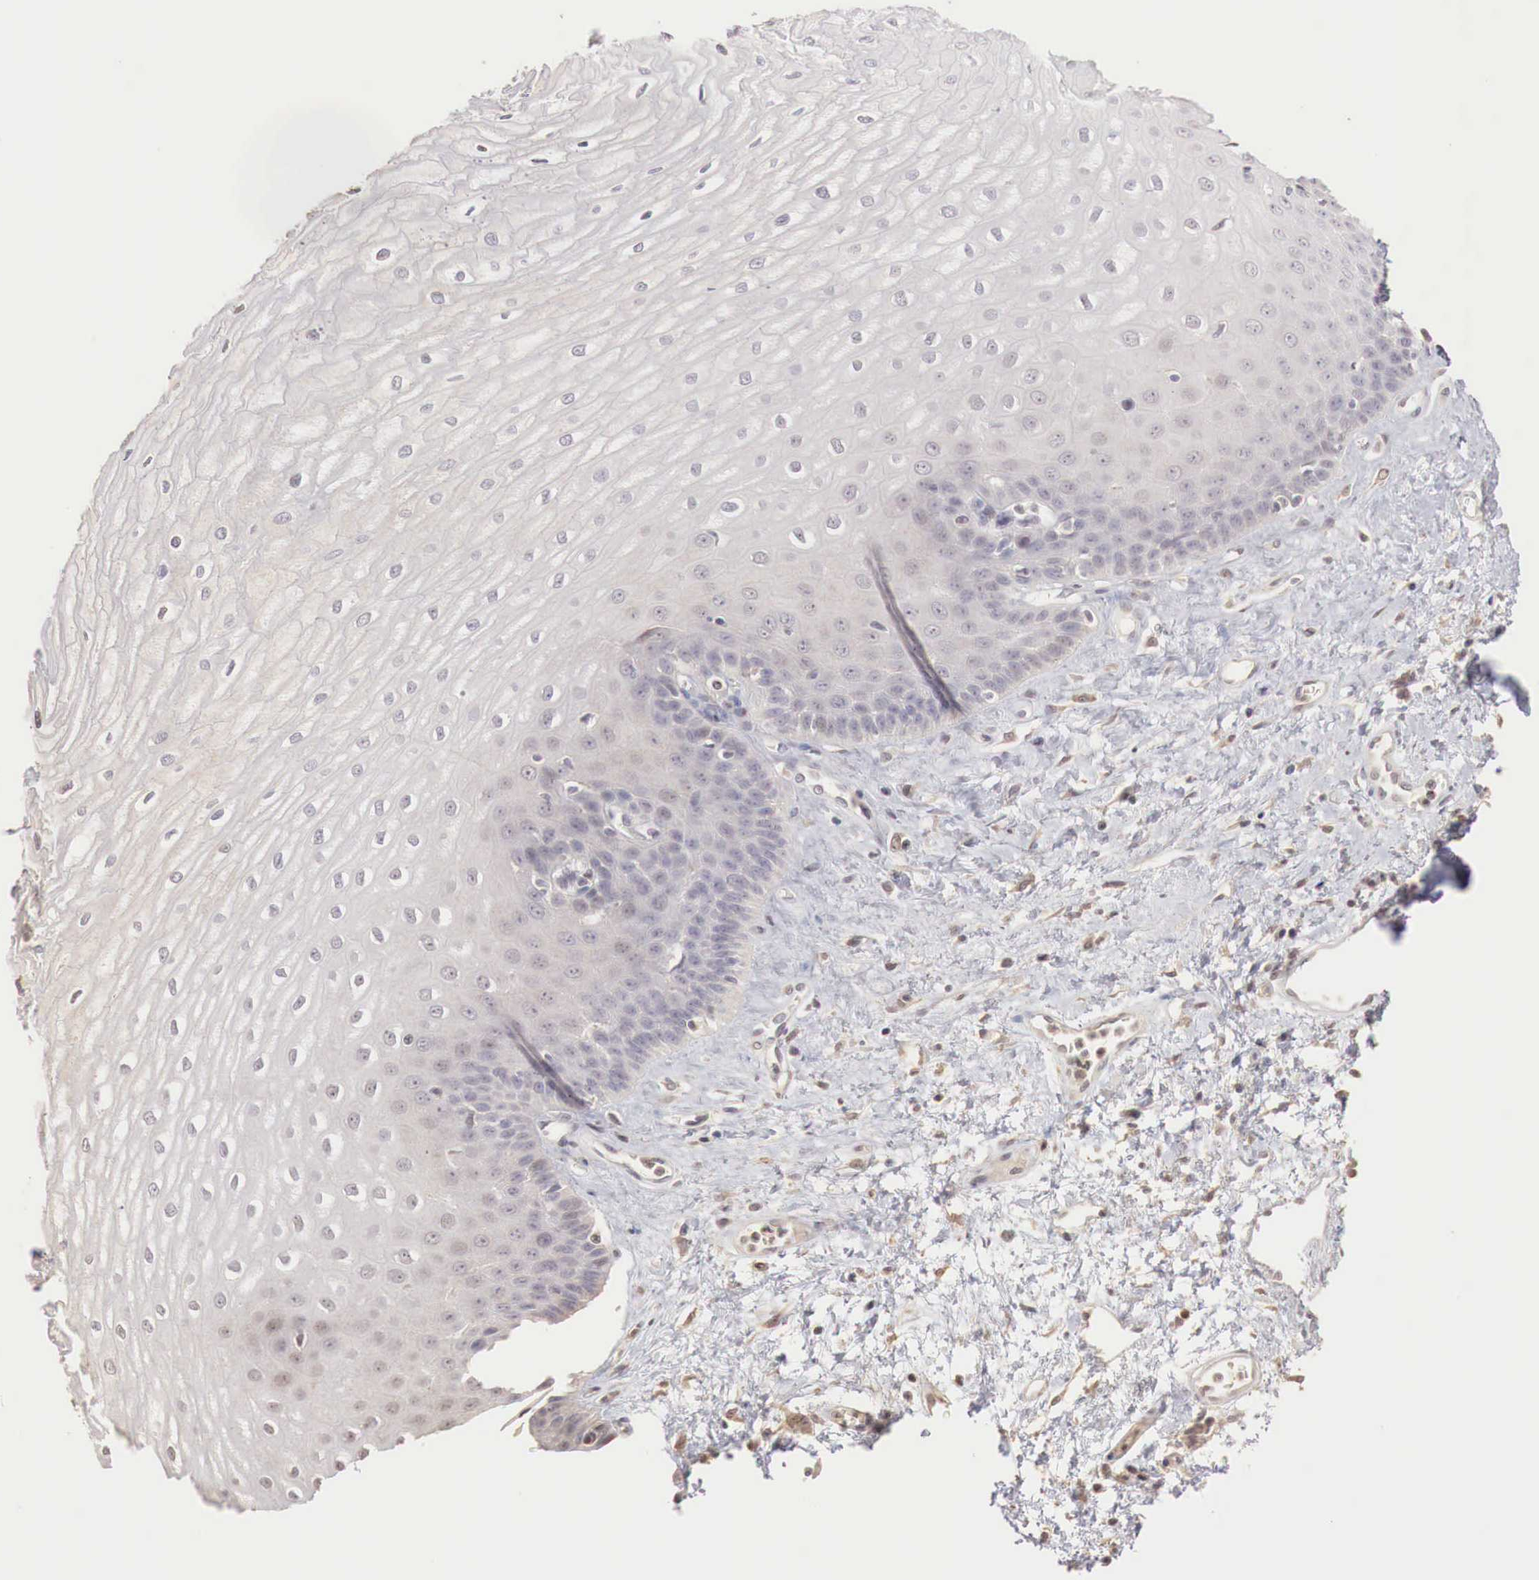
{"staining": {"intensity": "negative", "quantity": "none", "location": "none"}, "tissue": "esophagus", "cell_type": "Squamous epithelial cells", "image_type": "normal", "snomed": [{"axis": "morphology", "description": "Normal tissue, NOS"}, {"axis": "topography", "description": "Esophagus"}], "caption": "The image displays no significant staining in squamous epithelial cells of esophagus.", "gene": "TBC1D9", "patient": {"sex": "male", "age": 65}}